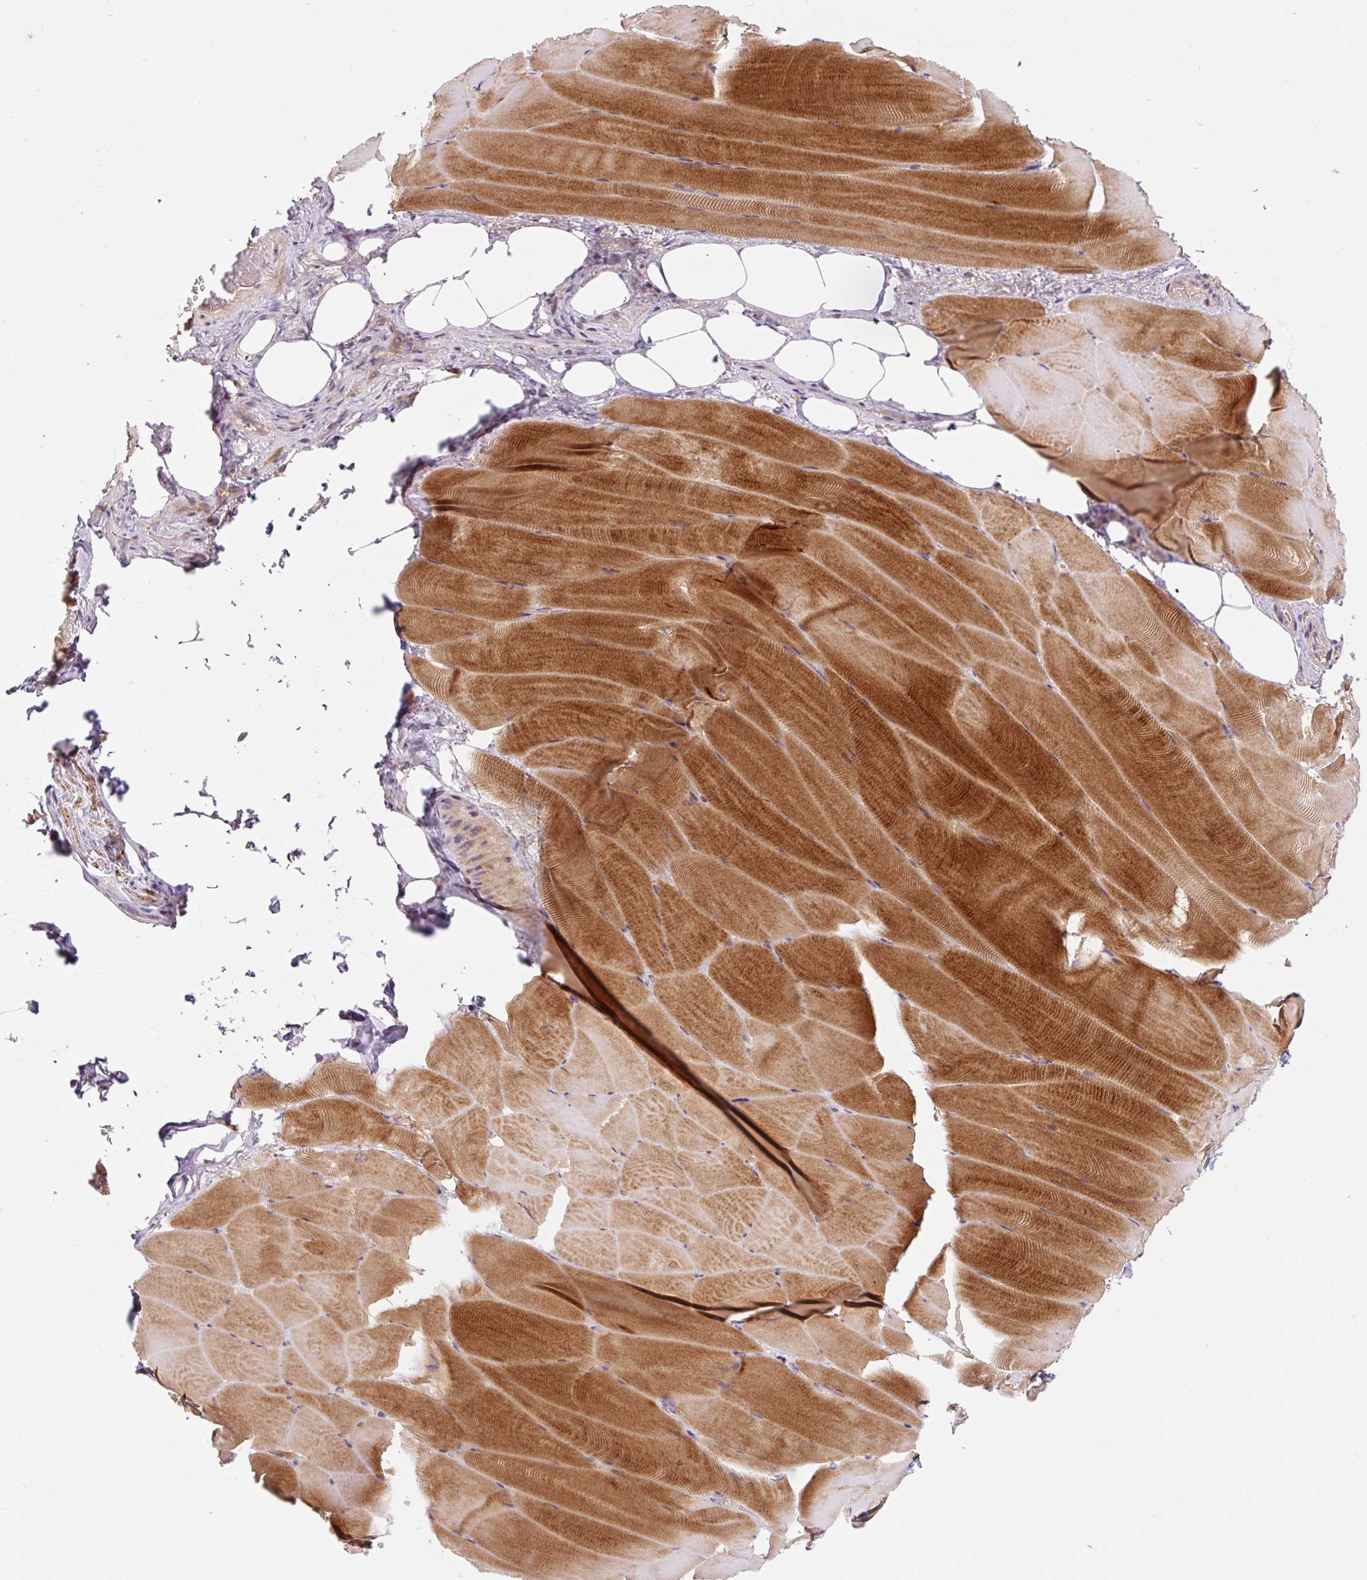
{"staining": {"intensity": "strong", "quantity": "25%-75%", "location": "cytoplasmic/membranous"}, "tissue": "skeletal muscle", "cell_type": "Myocytes", "image_type": "normal", "snomed": [{"axis": "morphology", "description": "Normal tissue, NOS"}, {"axis": "topography", "description": "Skeletal muscle"}], "caption": "Normal skeletal muscle reveals strong cytoplasmic/membranous expression in approximately 25%-75% of myocytes Using DAB (brown) and hematoxylin (blue) stains, captured at high magnification using brightfield microscopy..", "gene": "PRKAA2", "patient": {"sex": "female", "age": 64}}